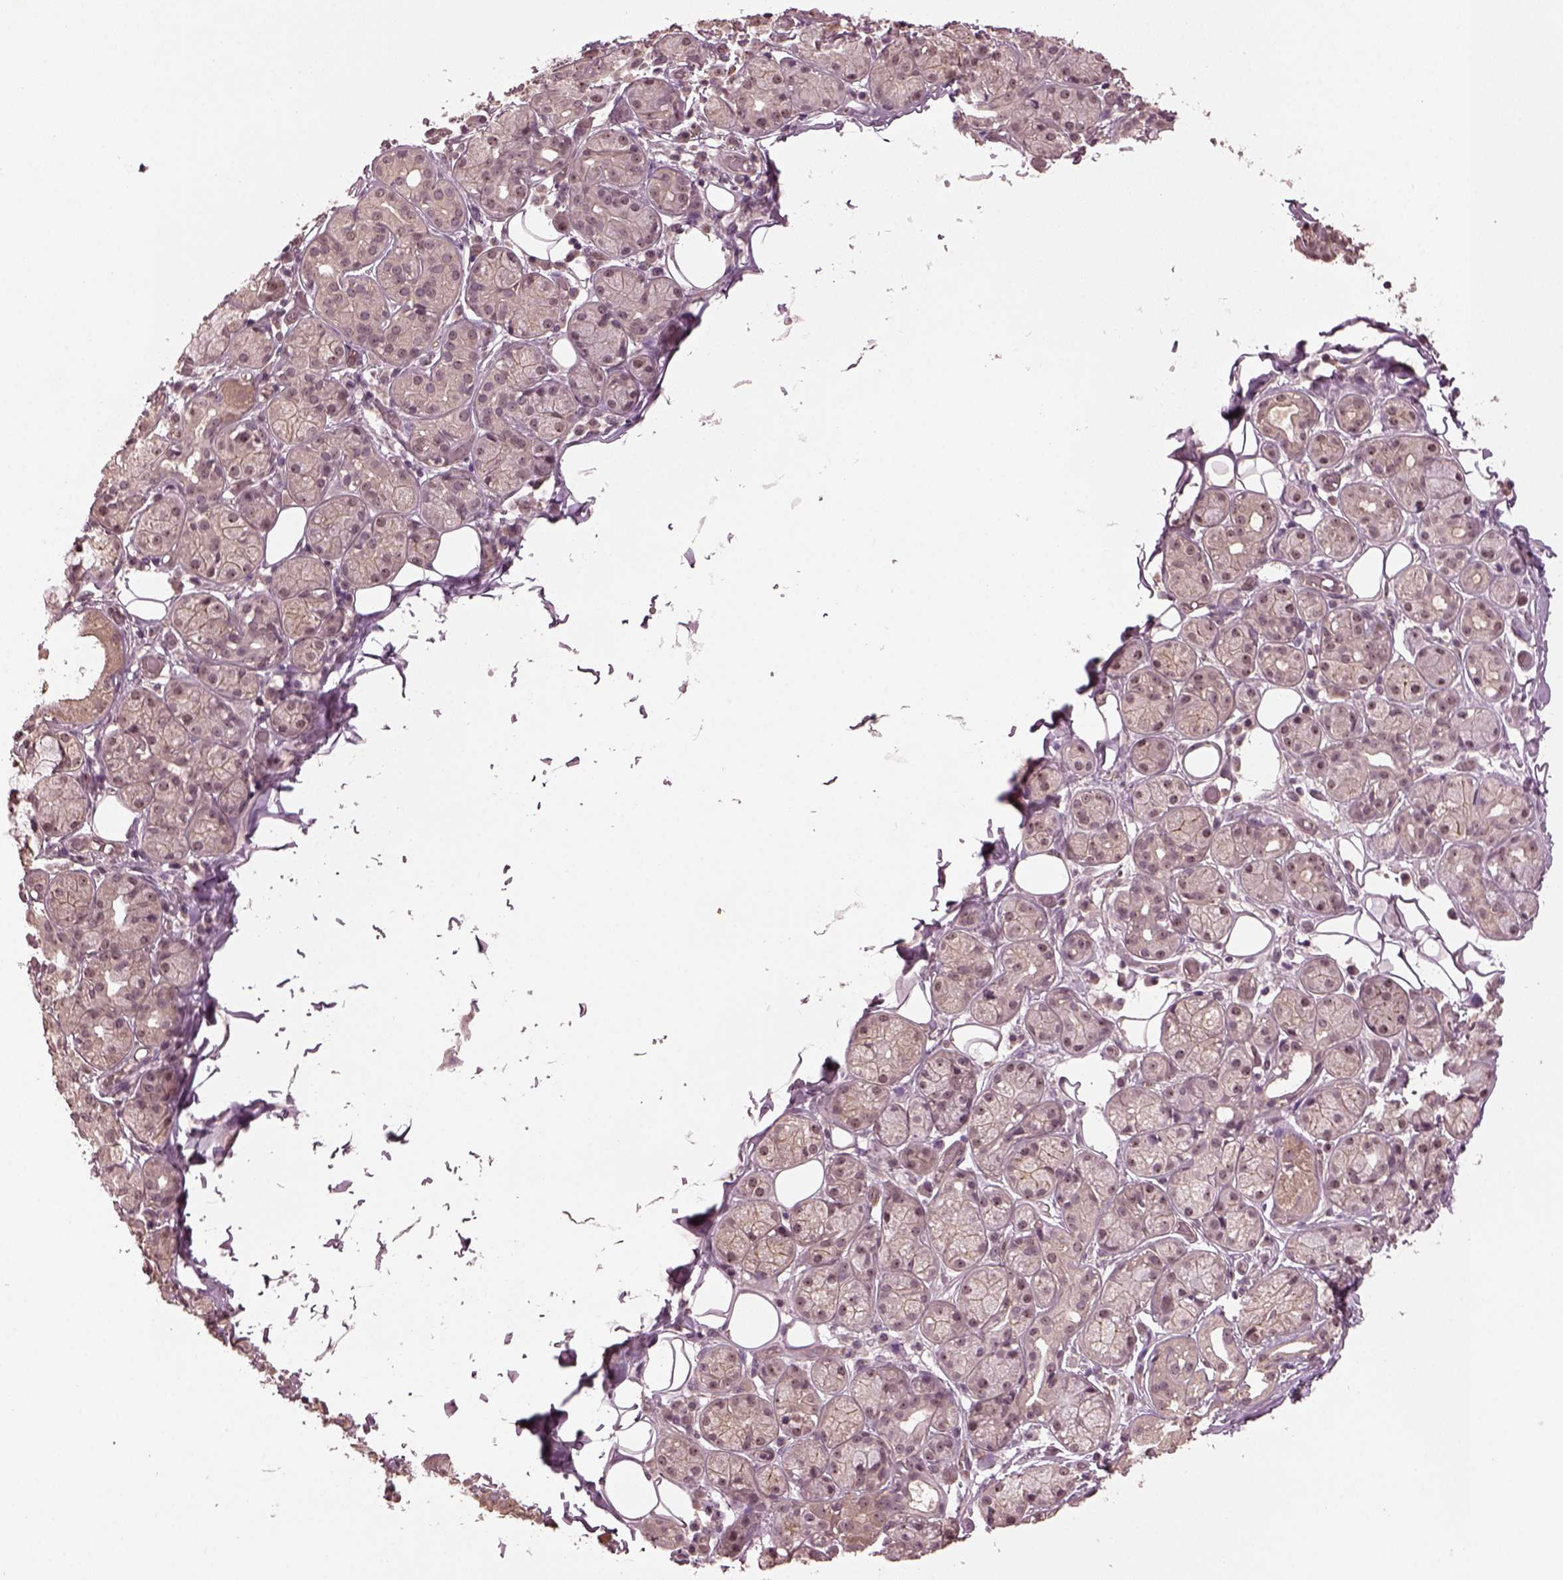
{"staining": {"intensity": "weak", "quantity": "<25%", "location": "cytoplasmic/membranous"}, "tissue": "salivary gland", "cell_type": "Glandular cells", "image_type": "normal", "snomed": [{"axis": "morphology", "description": "Normal tissue, NOS"}, {"axis": "topography", "description": "Salivary gland"}, {"axis": "topography", "description": "Peripheral nerve tissue"}], "caption": "Human salivary gland stained for a protein using IHC shows no expression in glandular cells.", "gene": "GNRH1", "patient": {"sex": "male", "age": 71}}